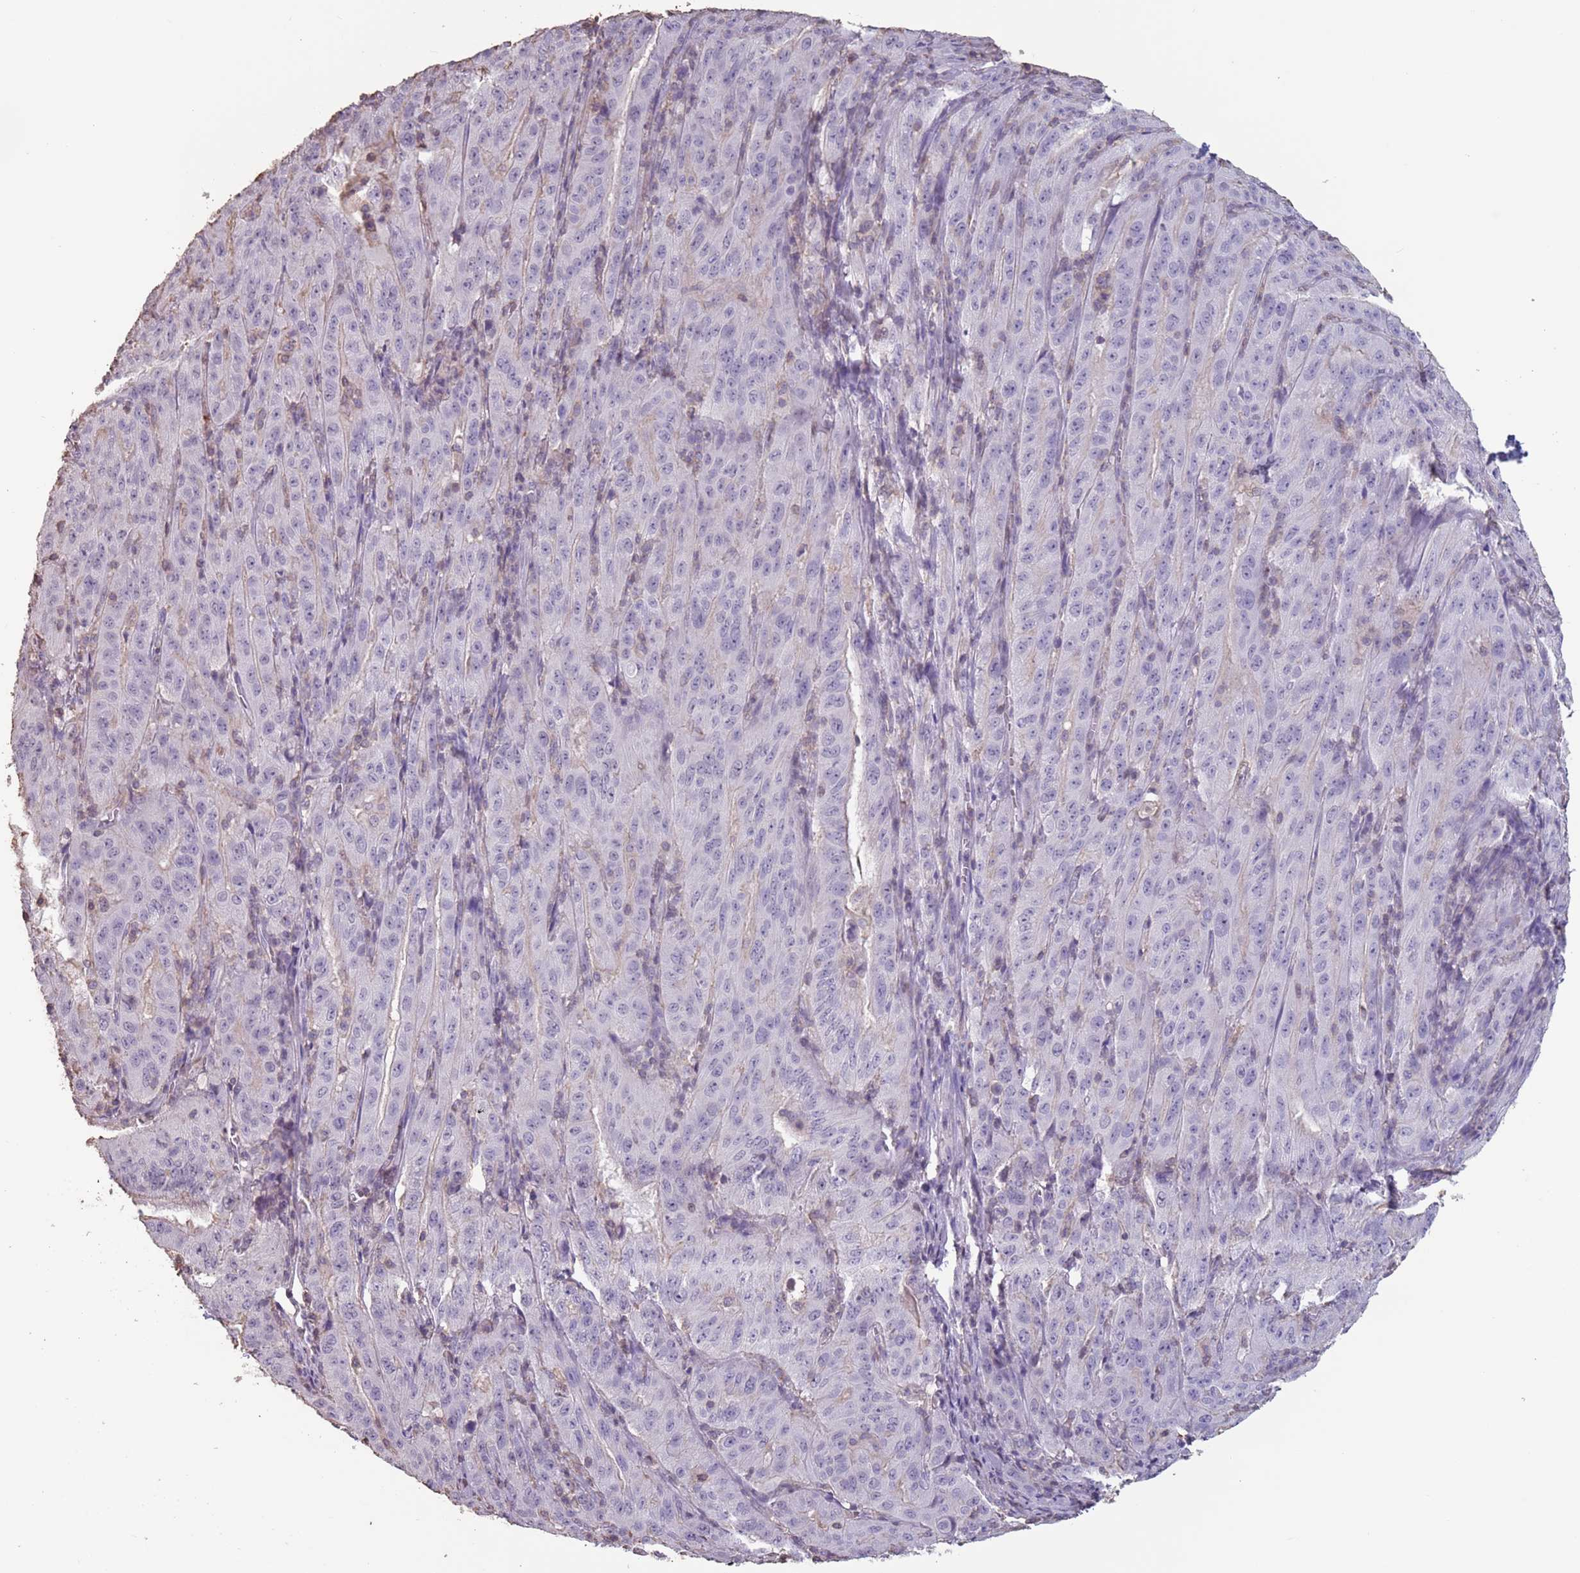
{"staining": {"intensity": "negative", "quantity": "none", "location": "none"}, "tissue": "pancreatic cancer", "cell_type": "Tumor cells", "image_type": "cancer", "snomed": [{"axis": "morphology", "description": "Adenocarcinoma, NOS"}, {"axis": "topography", "description": "Pancreas"}], "caption": "Tumor cells are negative for brown protein staining in pancreatic adenocarcinoma.", "gene": "SUN5", "patient": {"sex": "male", "age": 63}}